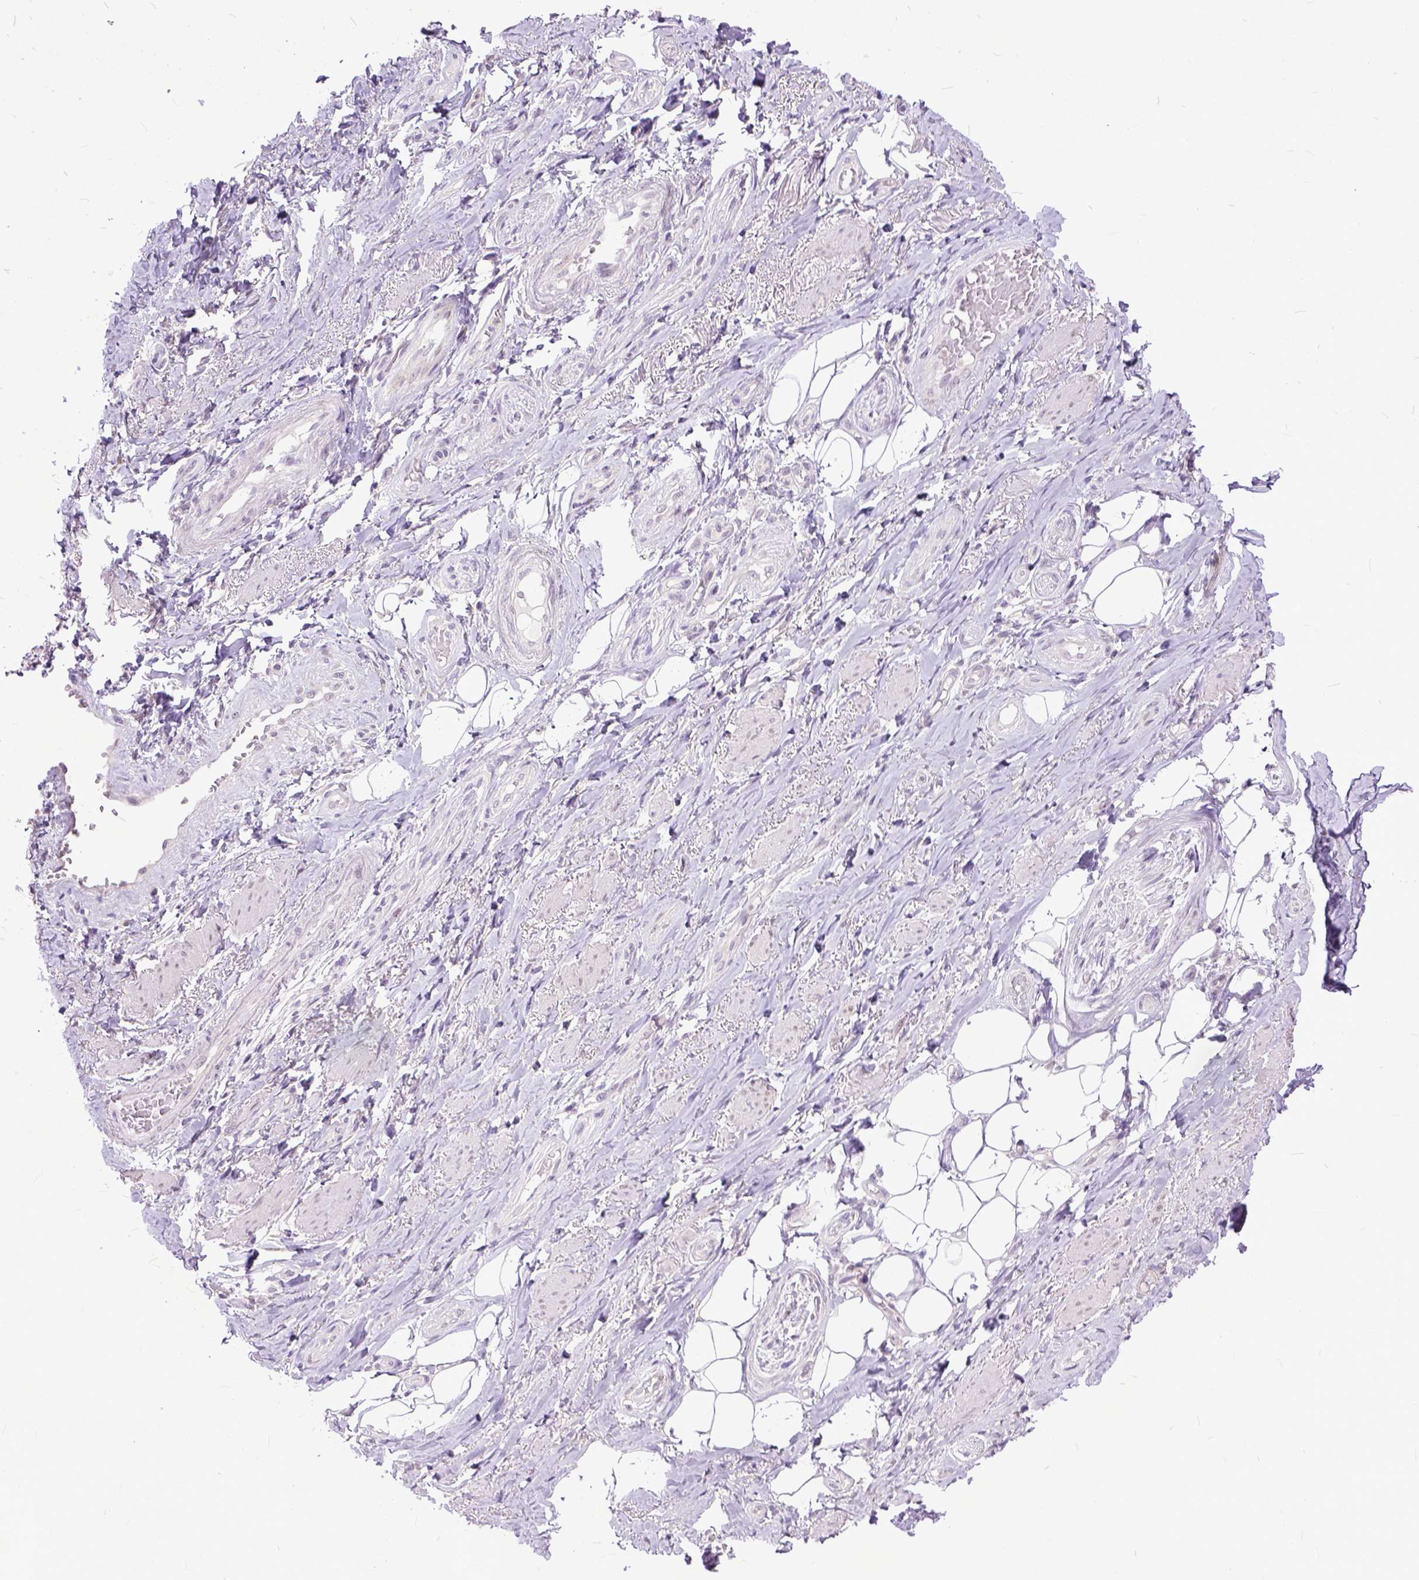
{"staining": {"intensity": "negative", "quantity": "none", "location": "none"}, "tissue": "adipose tissue", "cell_type": "Adipocytes", "image_type": "normal", "snomed": [{"axis": "morphology", "description": "Normal tissue, NOS"}, {"axis": "topography", "description": "Anal"}, {"axis": "topography", "description": "Peripheral nerve tissue"}], "caption": "This is an IHC histopathology image of unremarkable adipose tissue. There is no positivity in adipocytes.", "gene": "TCEAL7", "patient": {"sex": "male", "age": 53}}